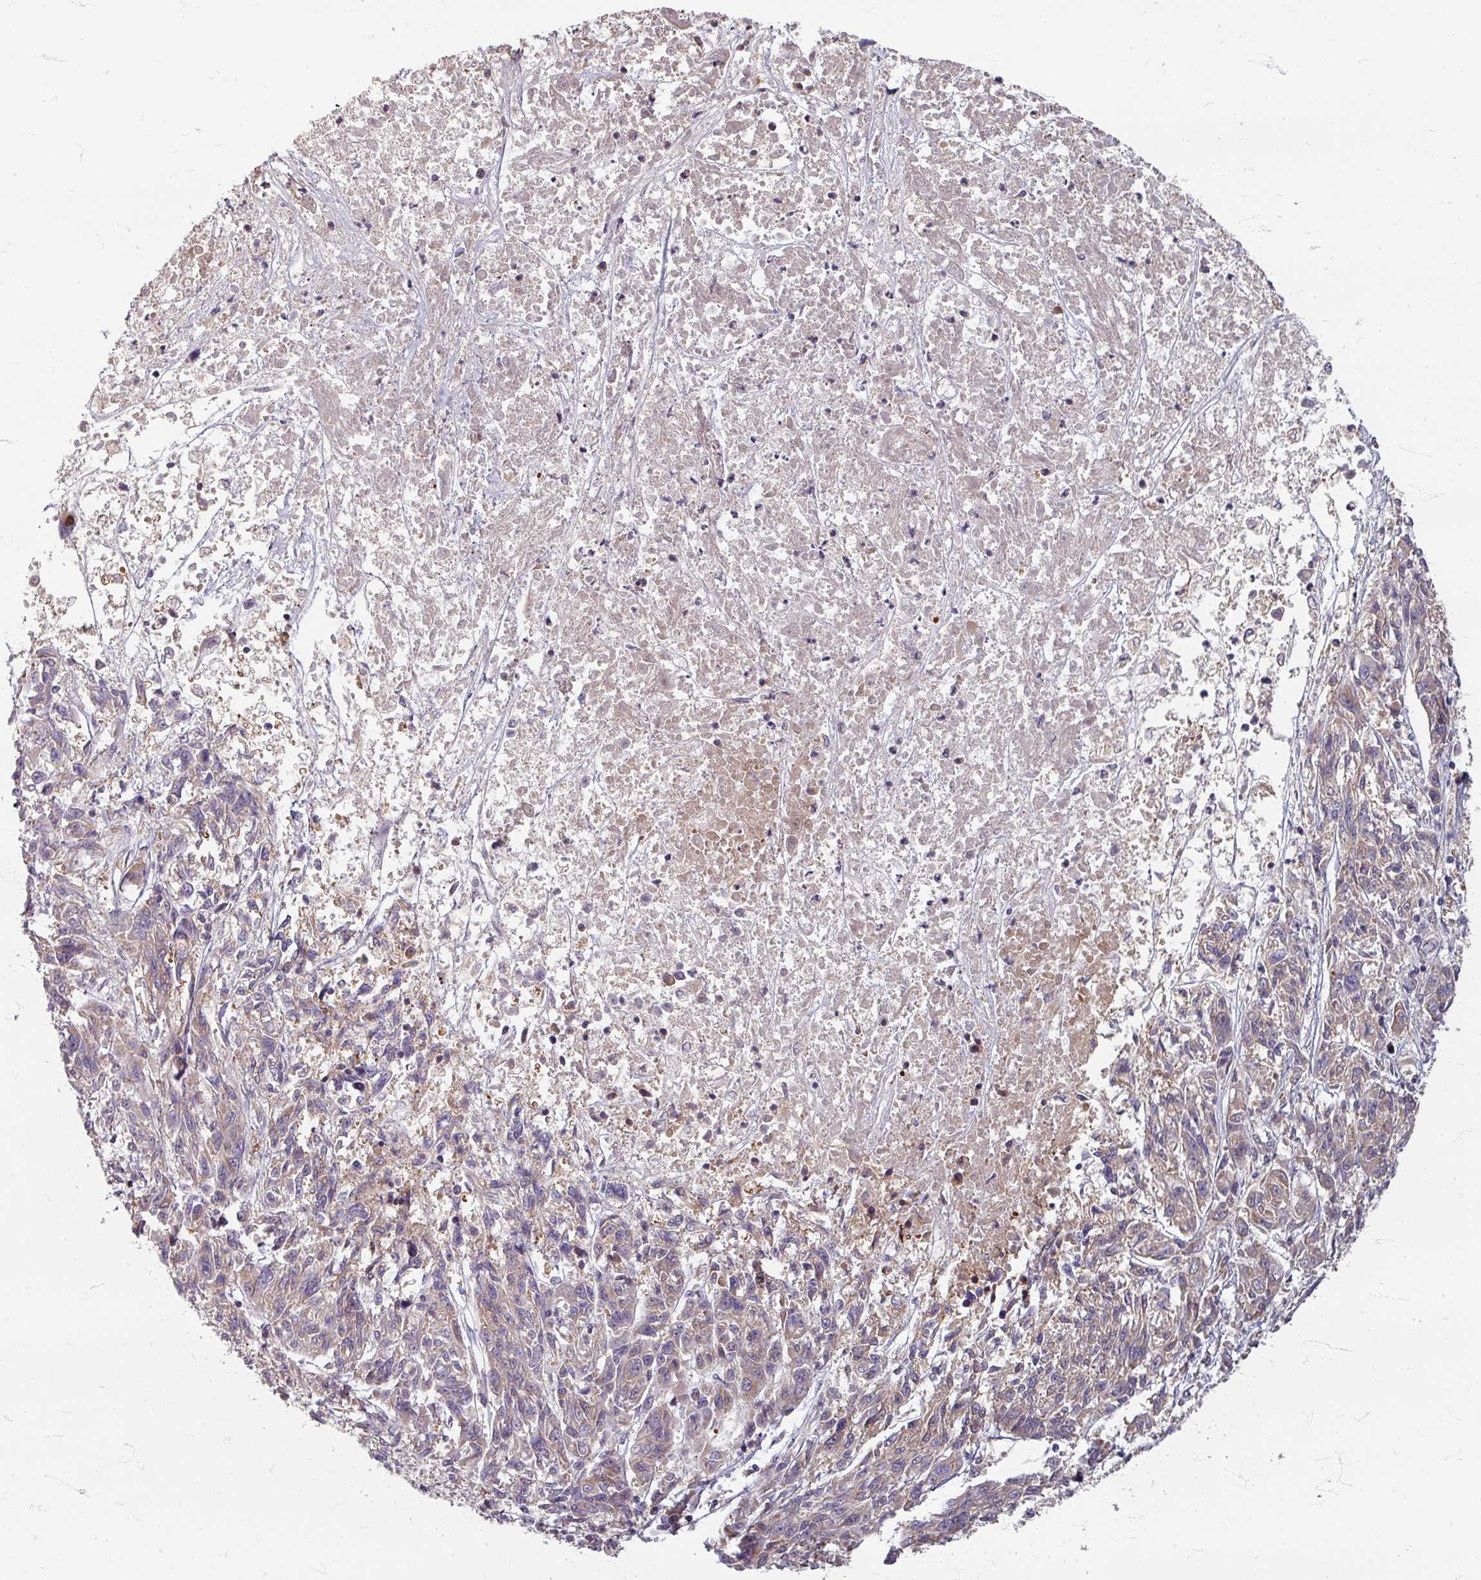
{"staining": {"intensity": "weak", "quantity": "25%-75%", "location": "cytoplasmic/membranous"}, "tissue": "melanoma", "cell_type": "Tumor cells", "image_type": "cancer", "snomed": [{"axis": "morphology", "description": "Malignant melanoma, NOS"}, {"axis": "topography", "description": "Skin"}], "caption": "Malignant melanoma tissue reveals weak cytoplasmic/membranous expression in approximately 25%-75% of tumor cells, visualized by immunohistochemistry.", "gene": "STAM", "patient": {"sex": "male", "age": 53}}